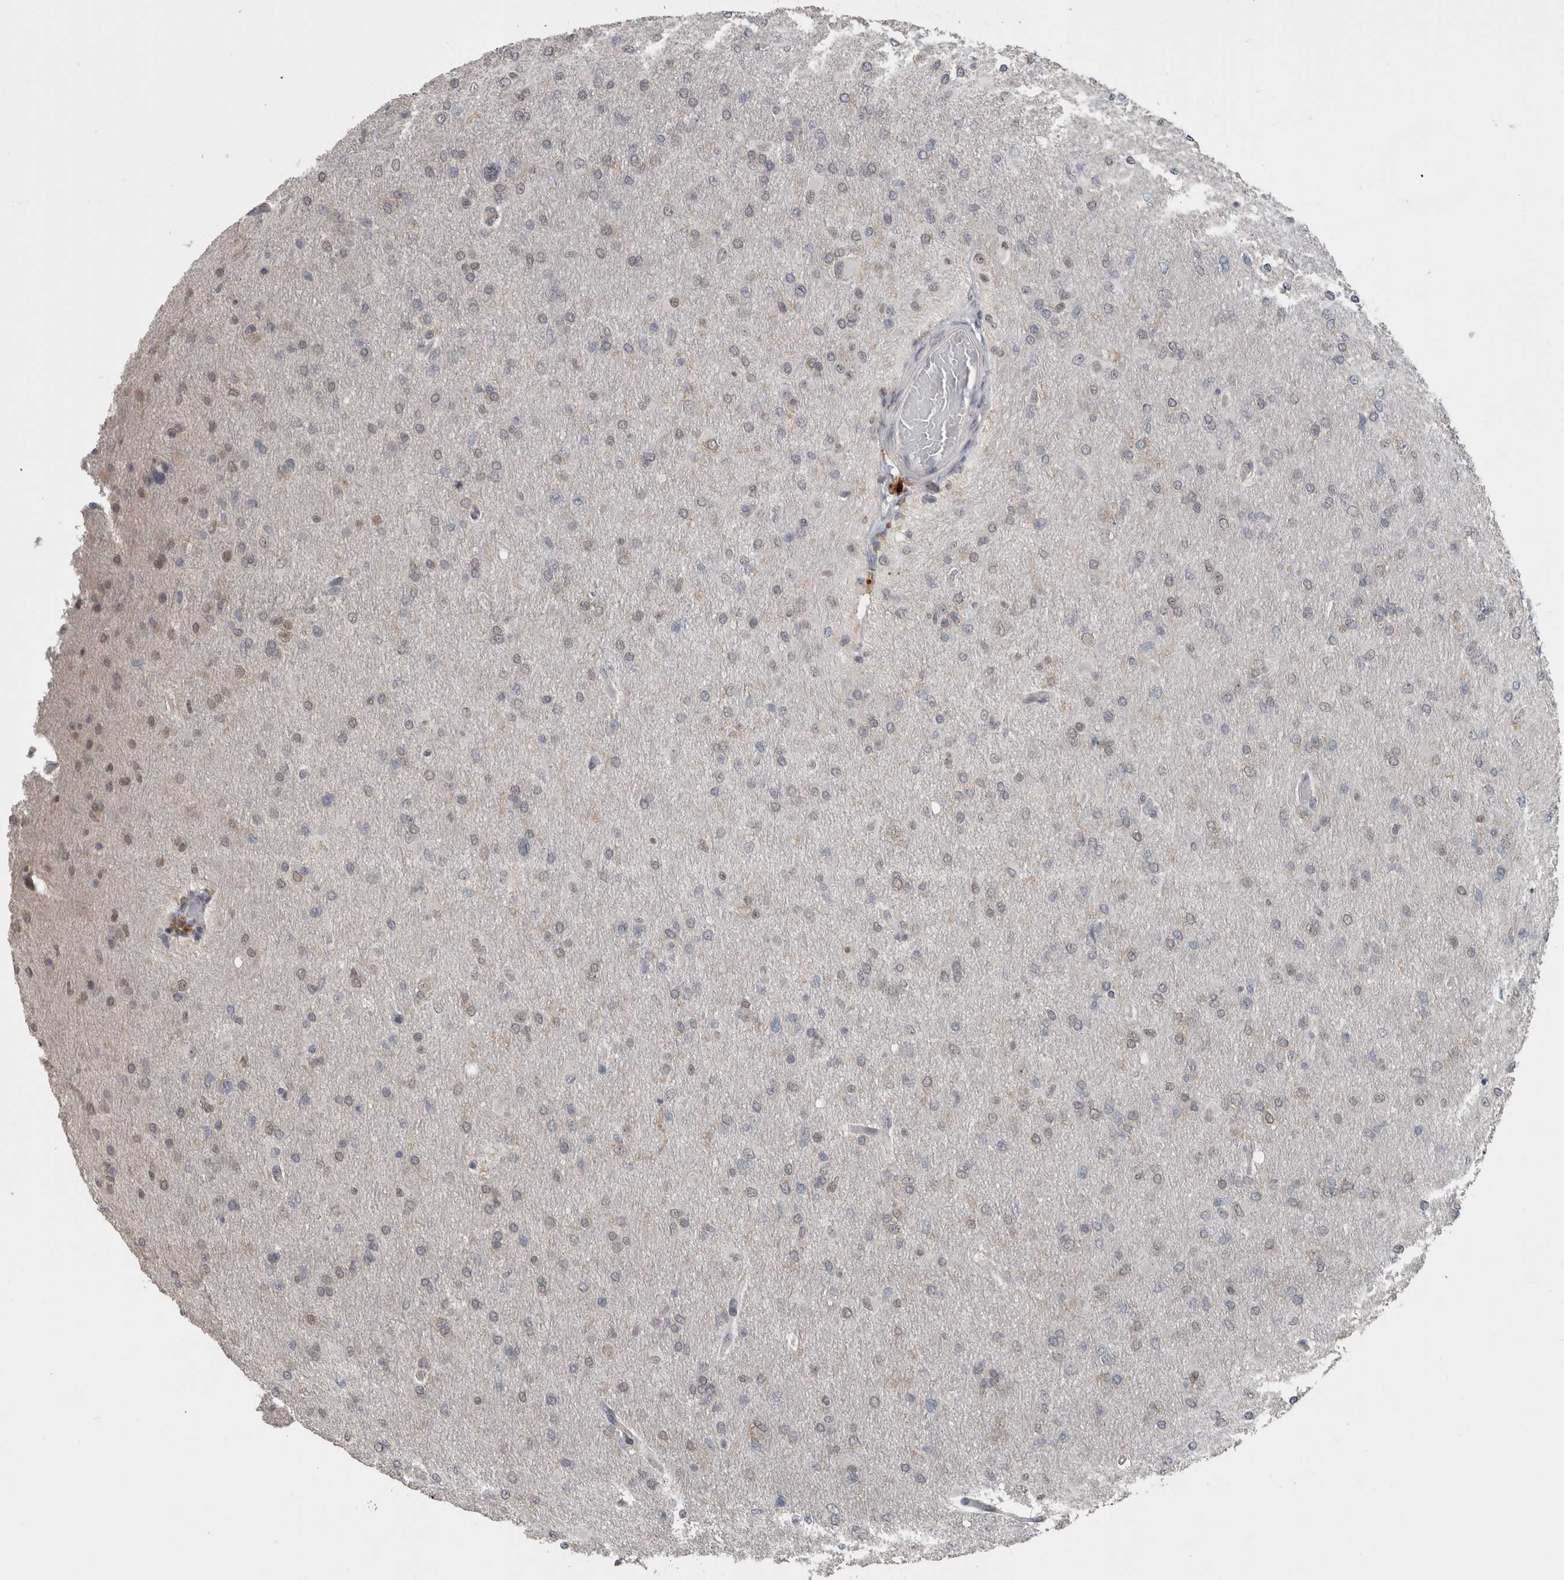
{"staining": {"intensity": "negative", "quantity": "none", "location": "none"}, "tissue": "glioma", "cell_type": "Tumor cells", "image_type": "cancer", "snomed": [{"axis": "morphology", "description": "Glioma, malignant, High grade"}, {"axis": "topography", "description": "Cerebral cortex"}], "caption": "The micrograph exhibits no staining of tumor cells in glioma.", "gene": "ZBTB21", "patient": {"sex": "female", "age": 36}}